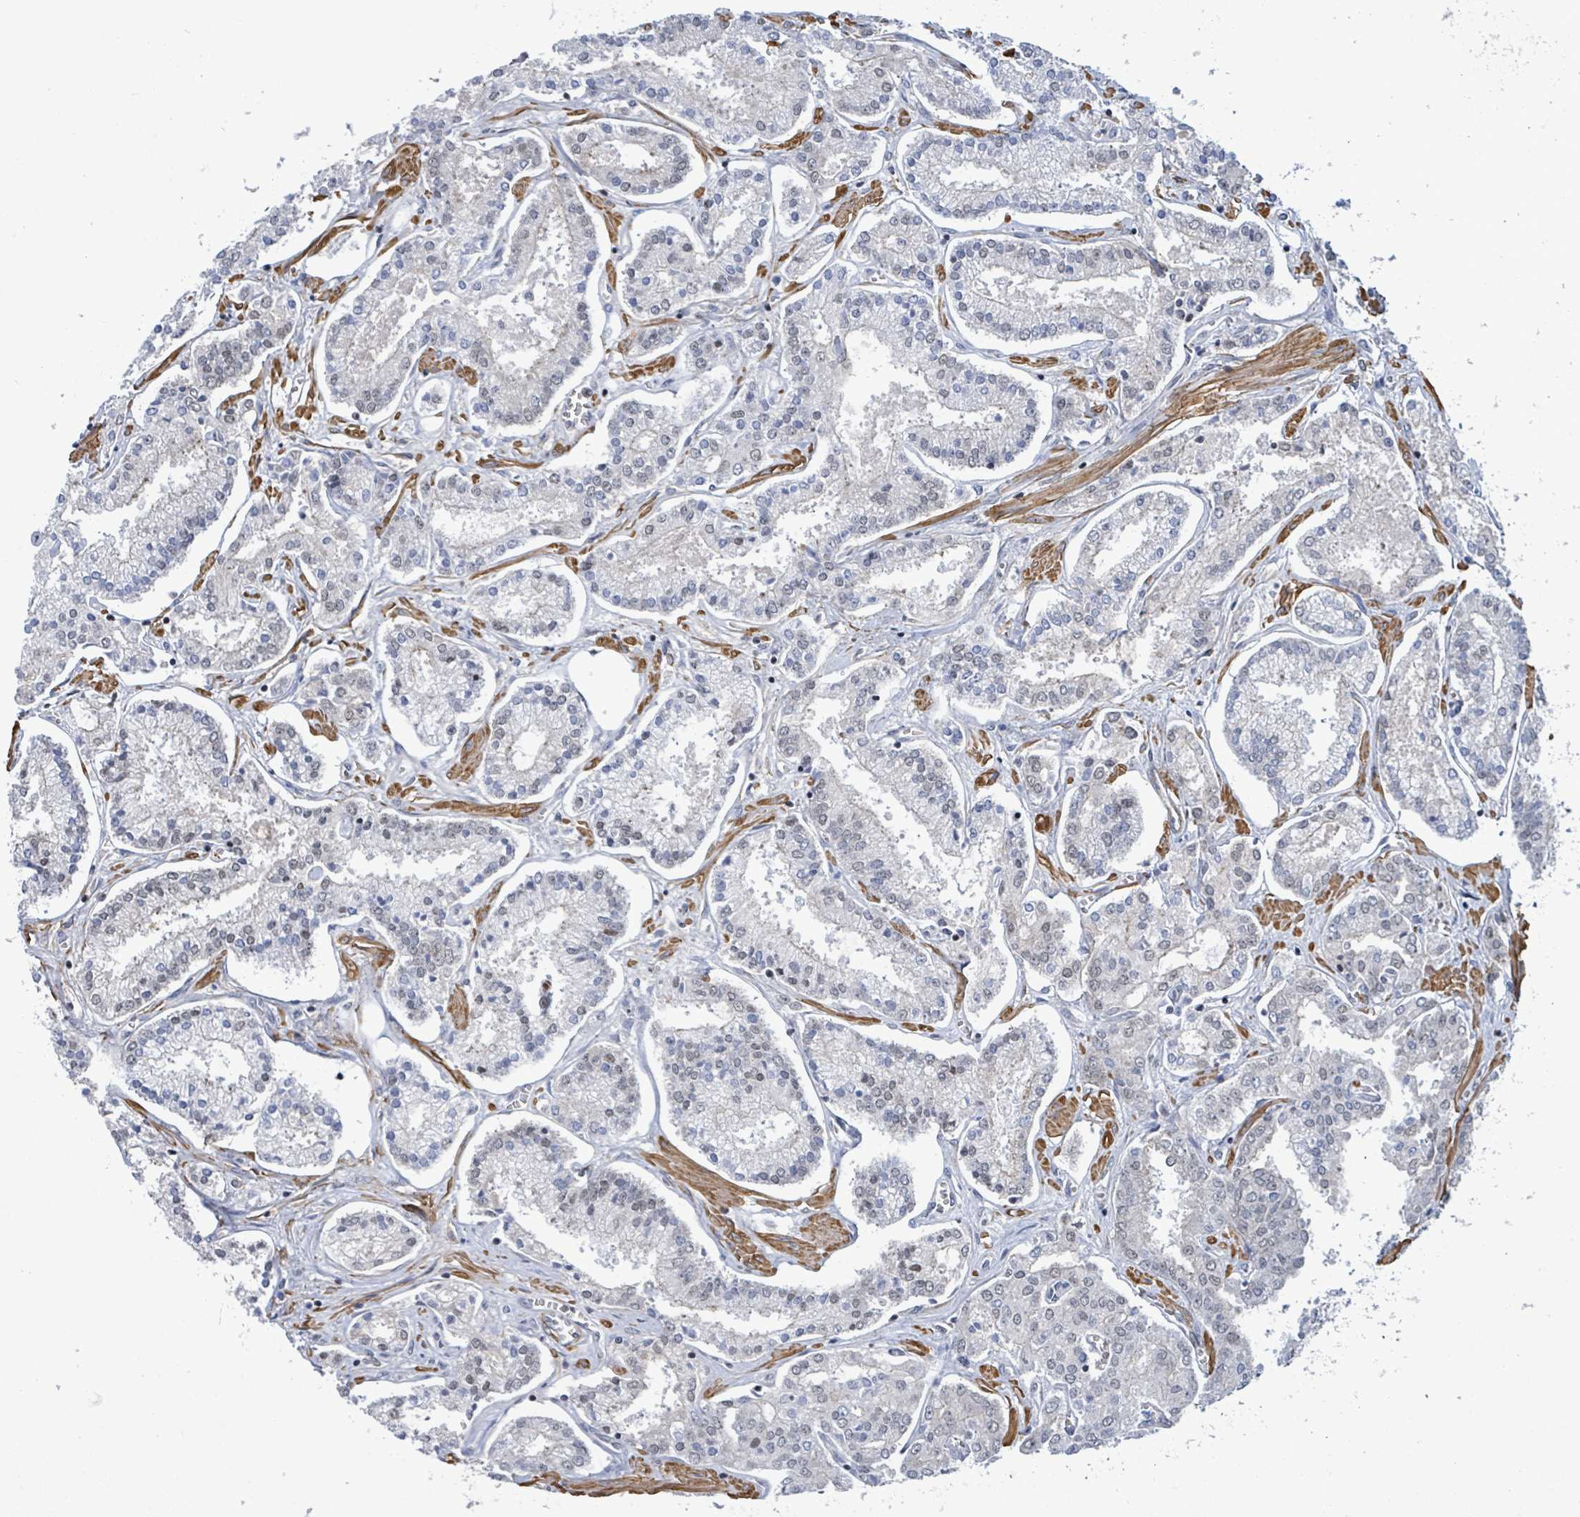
{"staining": {"intensity": "negative", "quantity": "none", "location": "none"}, "tissue": "prostate cancer", "cell_type": "Tumor cells", "image_type": "cancer", "snomed": [{"axis": "morphology", "description": "Adenocarcinoma, High grade"}, {"axis": "topography", "description": "Prostate"}], "caption": "Immunohistochemistry (IHC) of human high-grade adenocarcinoma (prostate) exhibits no positivity in tumor cells. Brightfield microscopy of immunohistochemistry (IHC) stained with DAB (3,3'-diaminobenzidine) (brown) and hematoxylin (blue), captured at high magnification.", "gene": "DMRTC1B", "patient": {"sex": "male", "age": 71}}